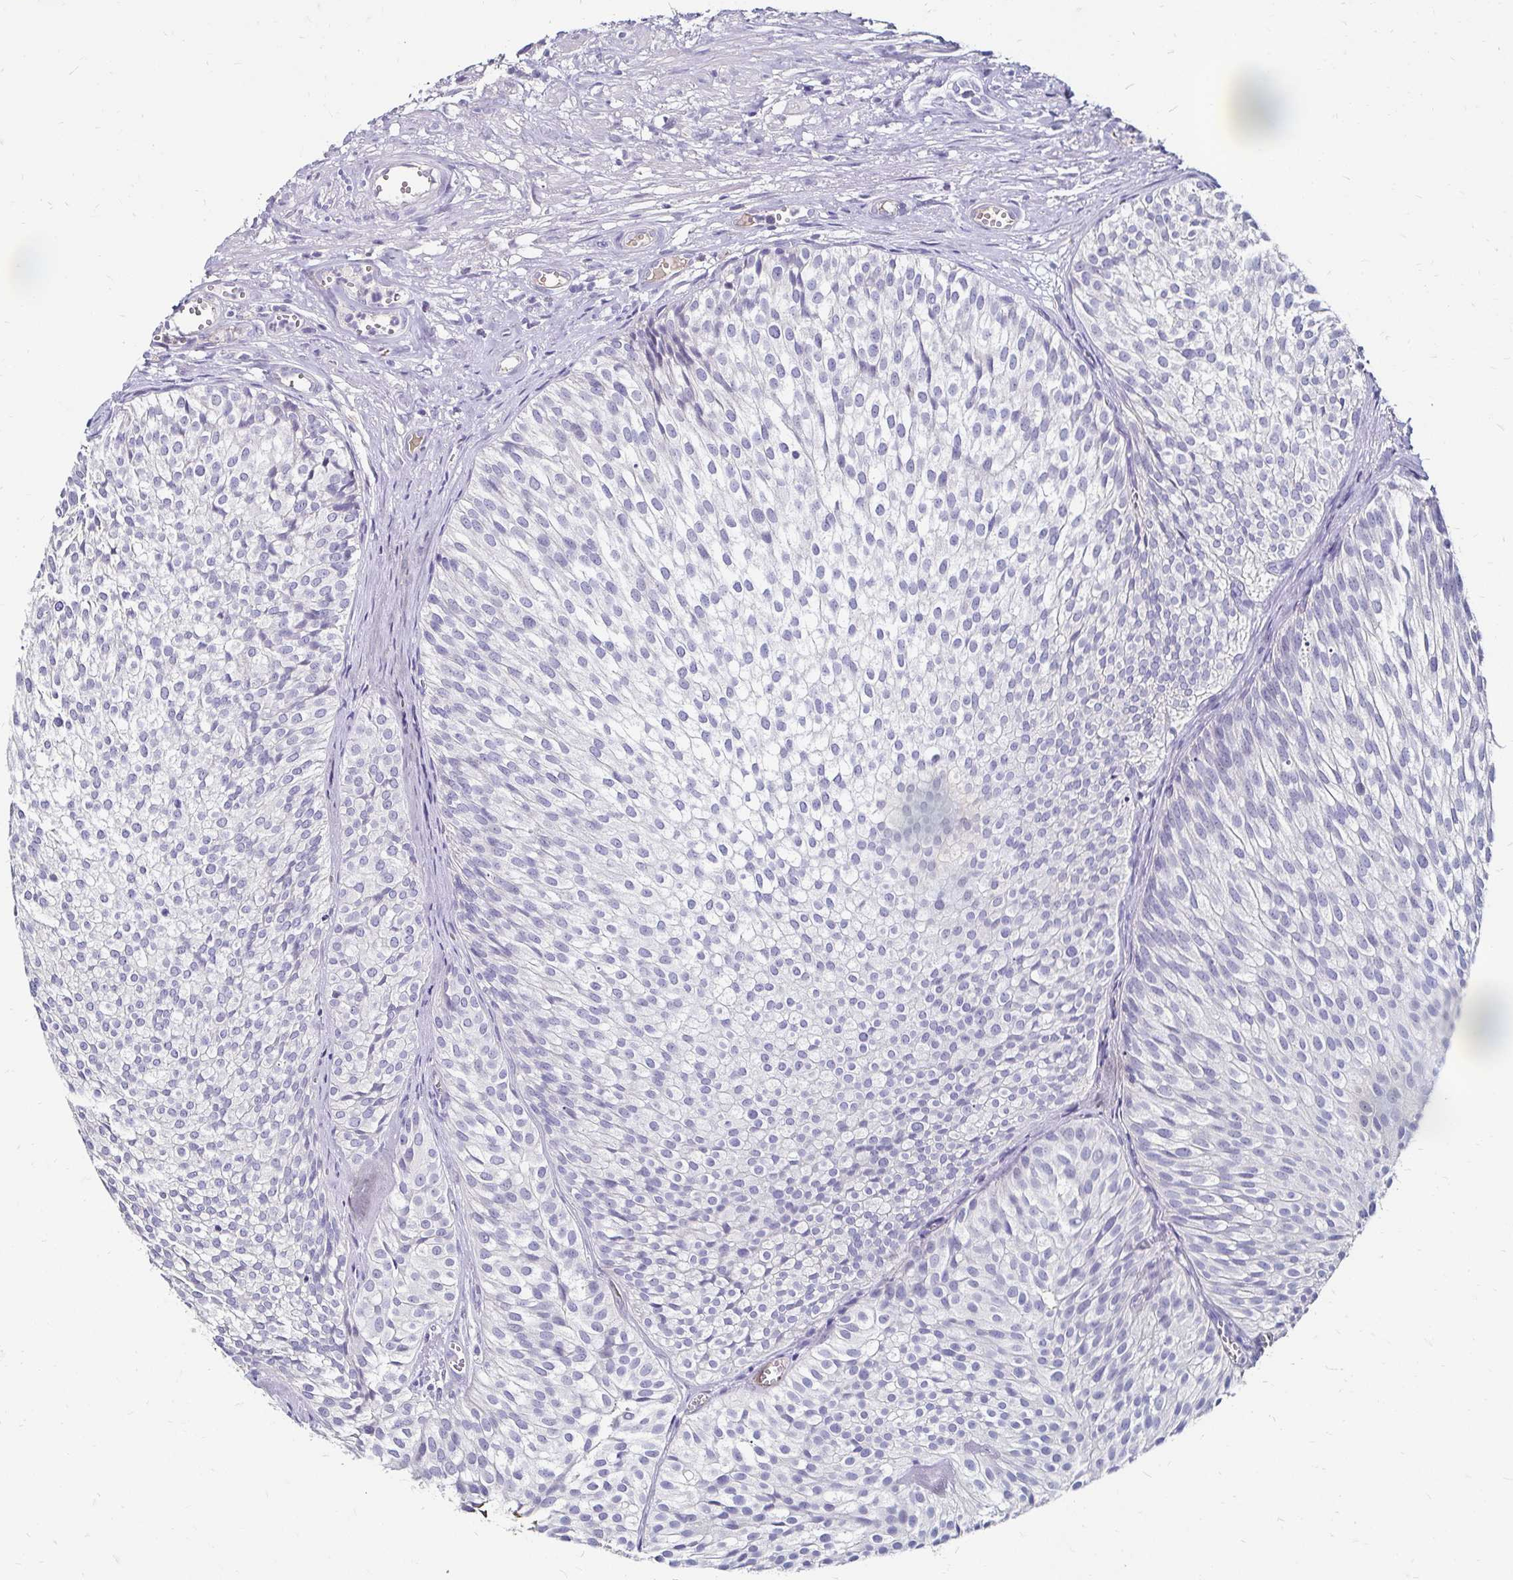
{"staining": {"intensity": "negative", "quantity": "none", "location": "none"}, "tissue": "urothelial cancer", "cell_type": "Tumor cells", "image_type": "cancer", "snomed": [{"axis": "morphology", "description": "Urothelial carcinoma, Low grade"}, {"axis": "topography", "description": "Urinary bladder"}], "caption": "Tumor cells show no significant staining in urothelial carcinoma (low-grade). The staining was performed using DAB (3,3'-diaminobenzidine) to visualize the protein expression in brown, while the nuclei were stained in blue with hematoxylin (Magnification: 20x).", "gene": "SCG3", "patient": {"sex": "male", "age": 91}}